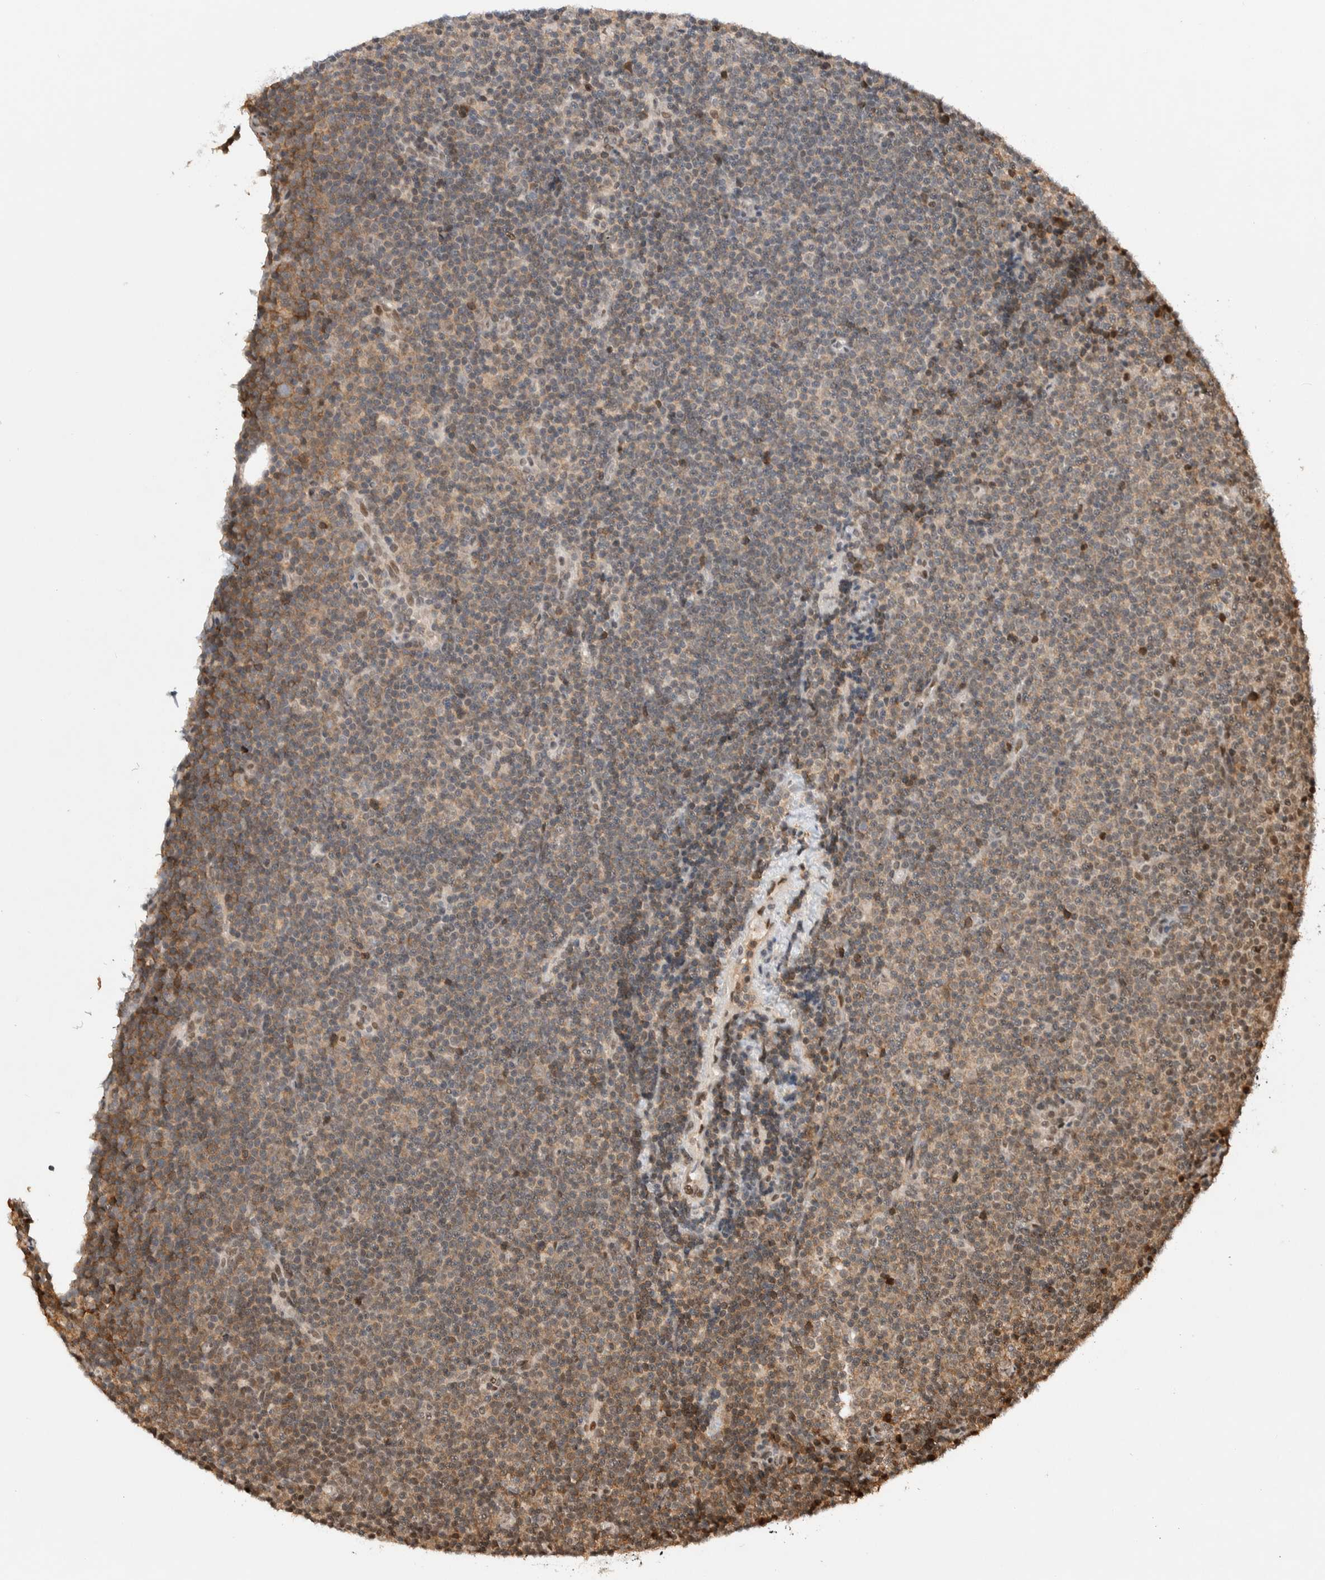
{"staining": {"intensity": "moderate", "quantity": "25%-75%", "location": "cytoplasmic/membranous,nuclear"}, "tissue": "lymphoma", "cell_type": "Tumor cells", "image_type": "cancer", "snomed": [{"axis": "morphology", "description": "Malignant lymphoma, non-Hodgkin's type, Low grade"}, {"axis": "topography", "description": "Lymph node"}], "caption": "Protein staining of malignant lymphoma, non-Hodgkin's type (low-grade) tissue demonstrates moderate cytoplasmic/membranous and nuclear positivity in about 25%-75% of tumor cells.", "gene": "ZNF521", "patient": {"sex": "female", "age": 67}}